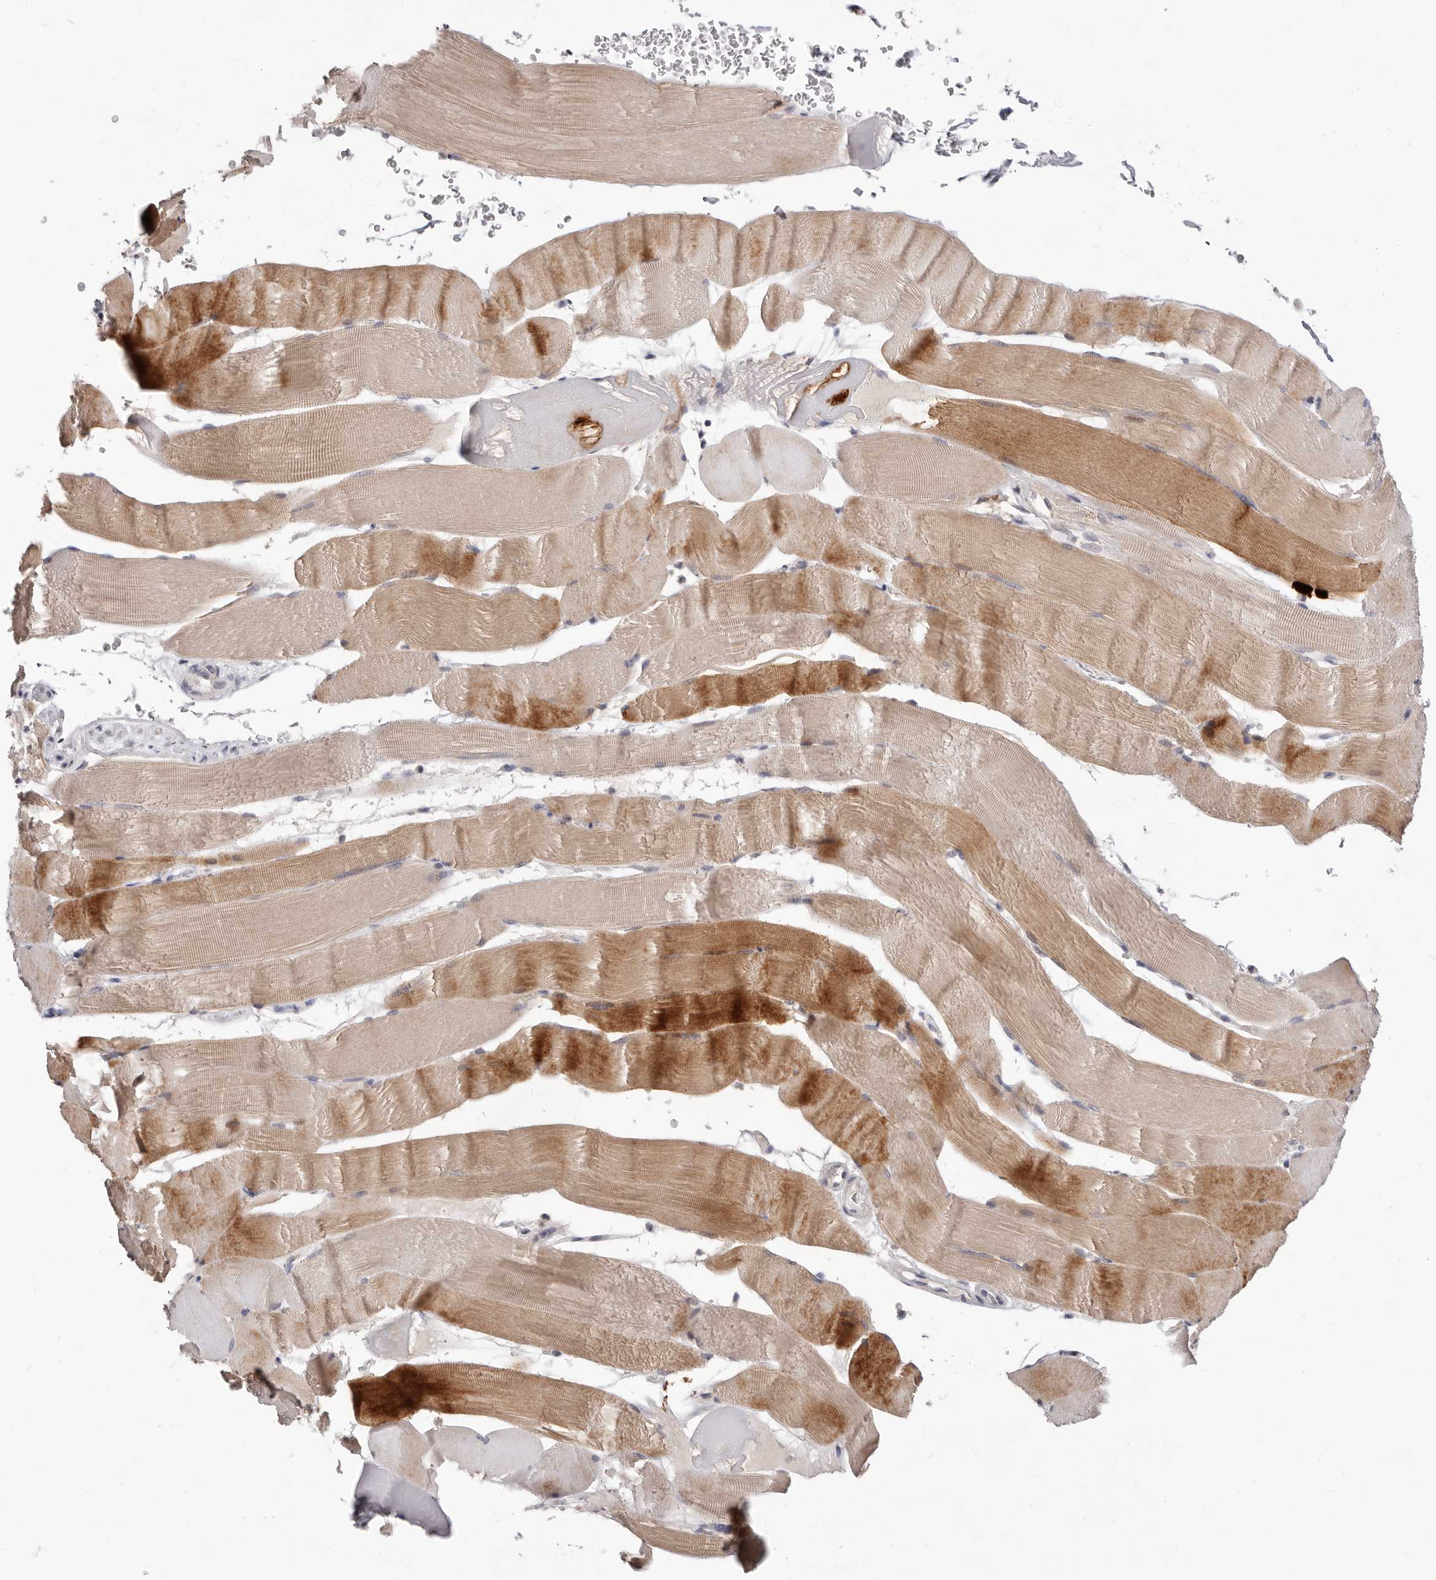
{"staining": {"intensity": "moderate", "quantity": "25%-75%", "location": "cytoplasmic/membranous"}, "tissue": "skeletal muscle", "cell_type": "Myocytes", "image_type": "normal", "snomed": [{"axis": "morphology", "description": "Normal tissue, NOS"}, {"axis": "topography", "description": "Skeletal muscle"}], "caption": "Protein analysis of normal skeletal muscle reveals moderate cytoplasmic/membranous expression in approximately 25%-75% of myocytes. (IHC, brightfield microscopy, high magnification).", "gene": "DOP1A", "patient": {"sex": "male", "age": 62}}